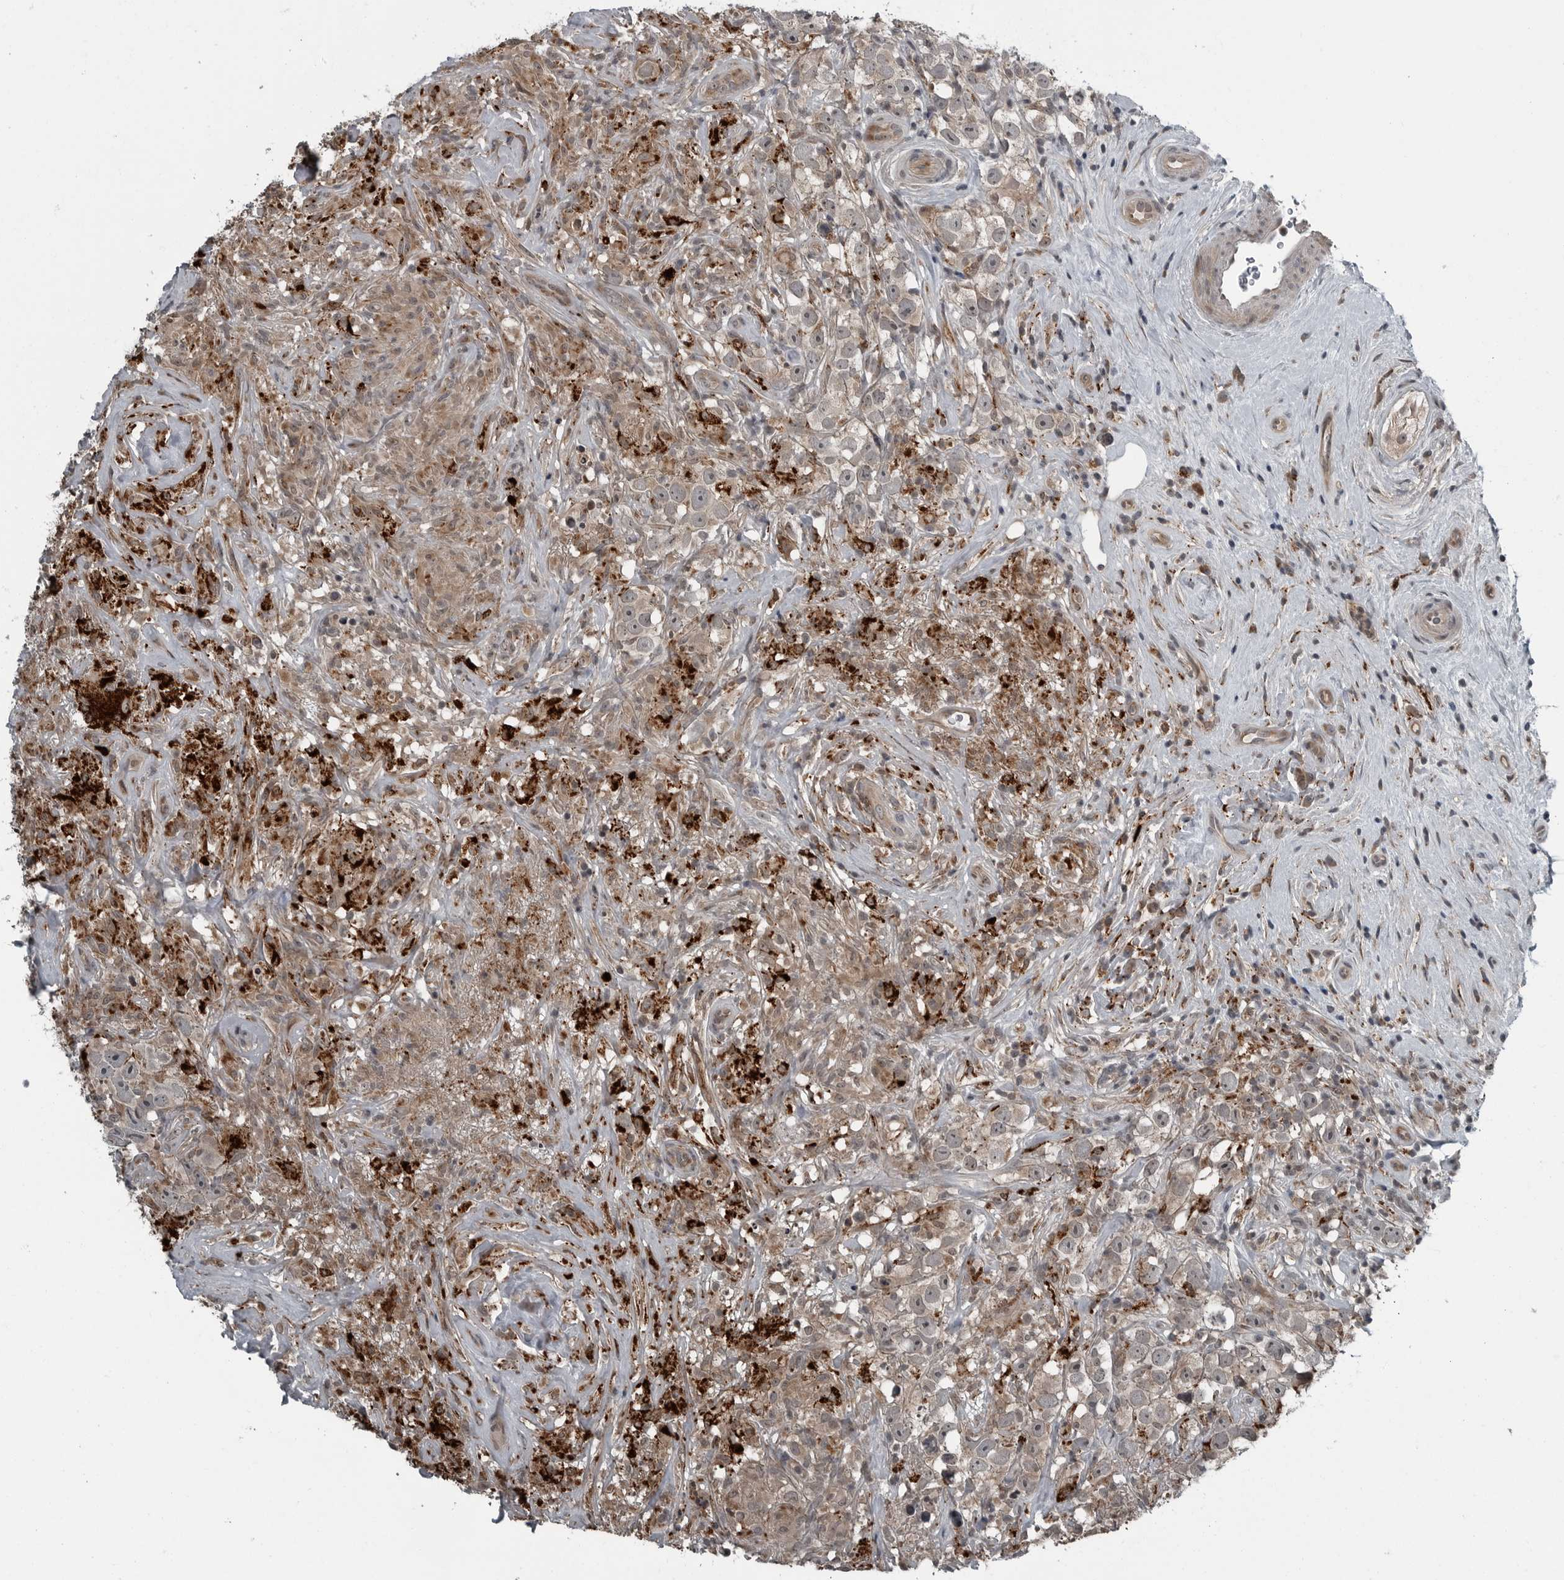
{"staining": {"intensity": "weak", "quantity": "<25%", "location": "cytoplasmic/membranous"}, "tissue": "testis cancer", "cell_type": "Tumor cells", "image_type": "cancer", "snomed": [{"axis": "morphology", "description": "Seminoma, NOS"}, {"axis": "topography", "description": "Testis"}], "caption": "DAB immunohistochemical staining of human seminoma (testis) shows no significant staining in tumor cells.", "gene": "GAK", "patient": {"sex": "male", "age": 49}}